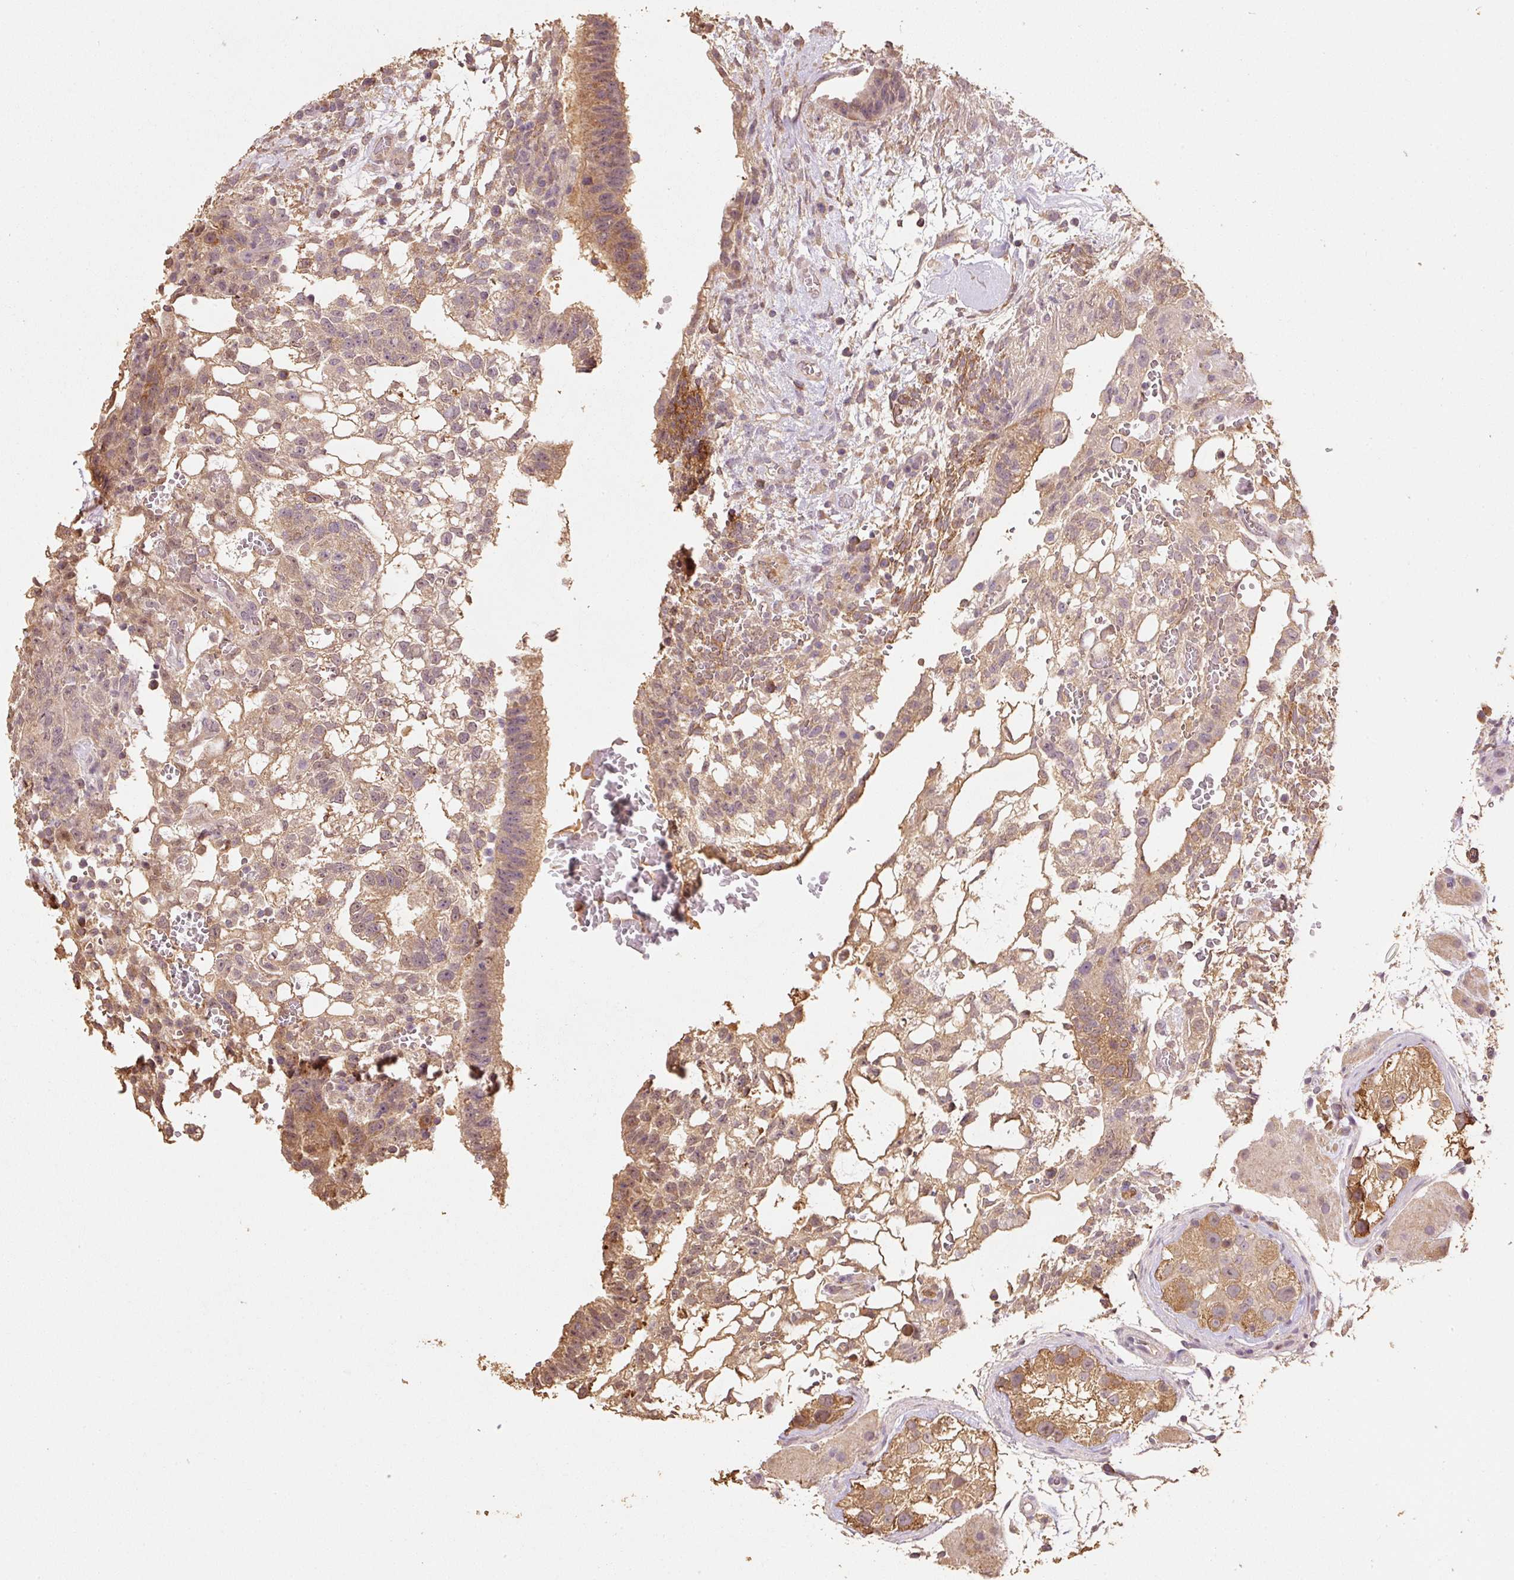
{"staining": {"intensity": "moderate", "quantity": ">75%", "location": "cytoplasmic/membranous"}, "tissue": "testis cancer", "cell_type": "Tumor cells", "image_type": "cancer", "snomed": [{"axis": "morphology", "description": "Normal tissue, NOS"}, {"axis": "morphology", "description": "Carcinoma, Embryonal, NOS"}, {"axis": "topography", "description": "Testis"}], "caption": "A micrograph showing moderate cytoplasmic/membranous staining in about >75% of tumor cells in embryonal carcinoma (testis), as visualized by brown immunohistochemical staining.", "gene": "HERC2", "patient": {"sex": "male", "age": 32}}